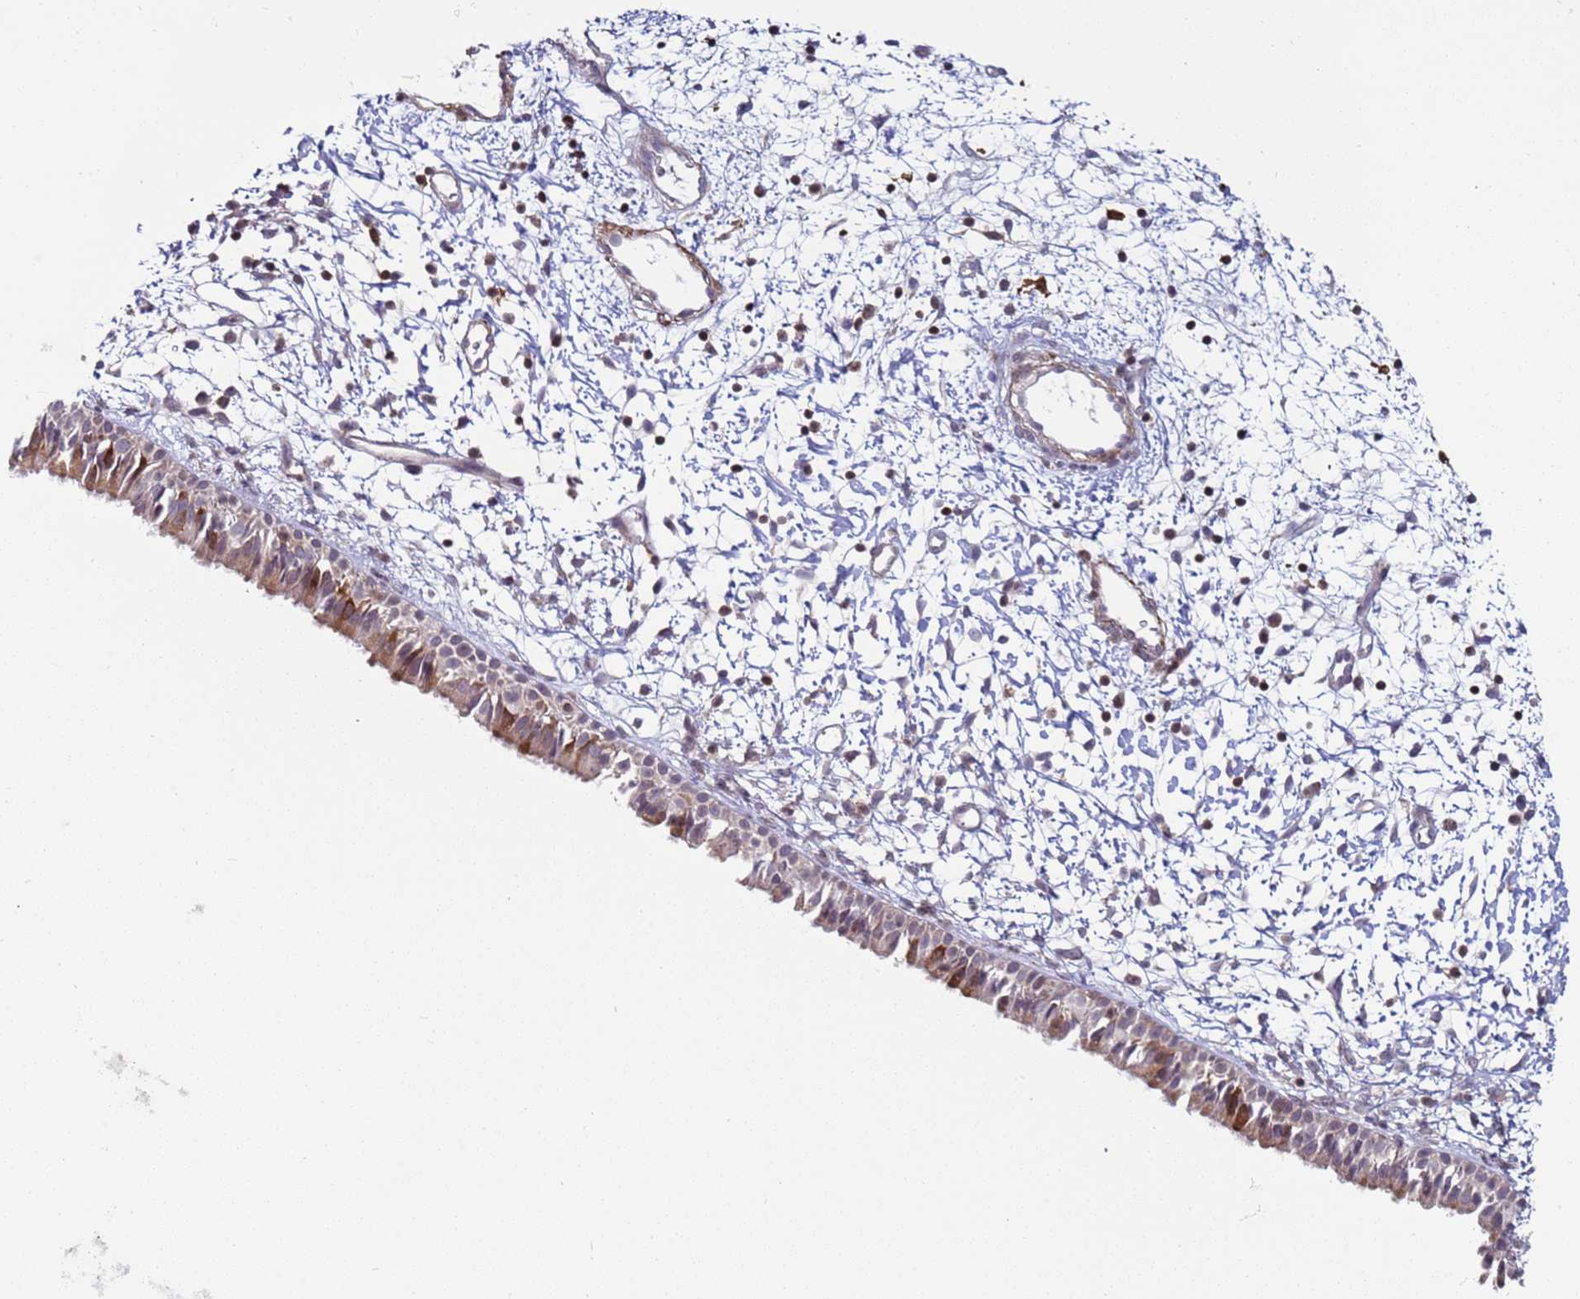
{"staining": {"intensity": "moderate", "quantity": "<25%", "location": "cytoplasmic/membranous"}, "tissue": "nasopharynx", "cell_type": "Respiratory epithelial cells", "image_type": "normal", "snomed": [{"axis": "morphology", "description": "Normal tissue, NOS"}, {"axis": "topography", "description": "Nasopharynx"}], "caption": "There is low levels of moderate cytoplasmic/membranous staining in respiratory epithelial cells of unremarkable nasopharynx, as demonstrated by immunohistochemical staining (brown color).", "gene": "SNAPC4", "patient": {"sex": "male", "age": 22}}